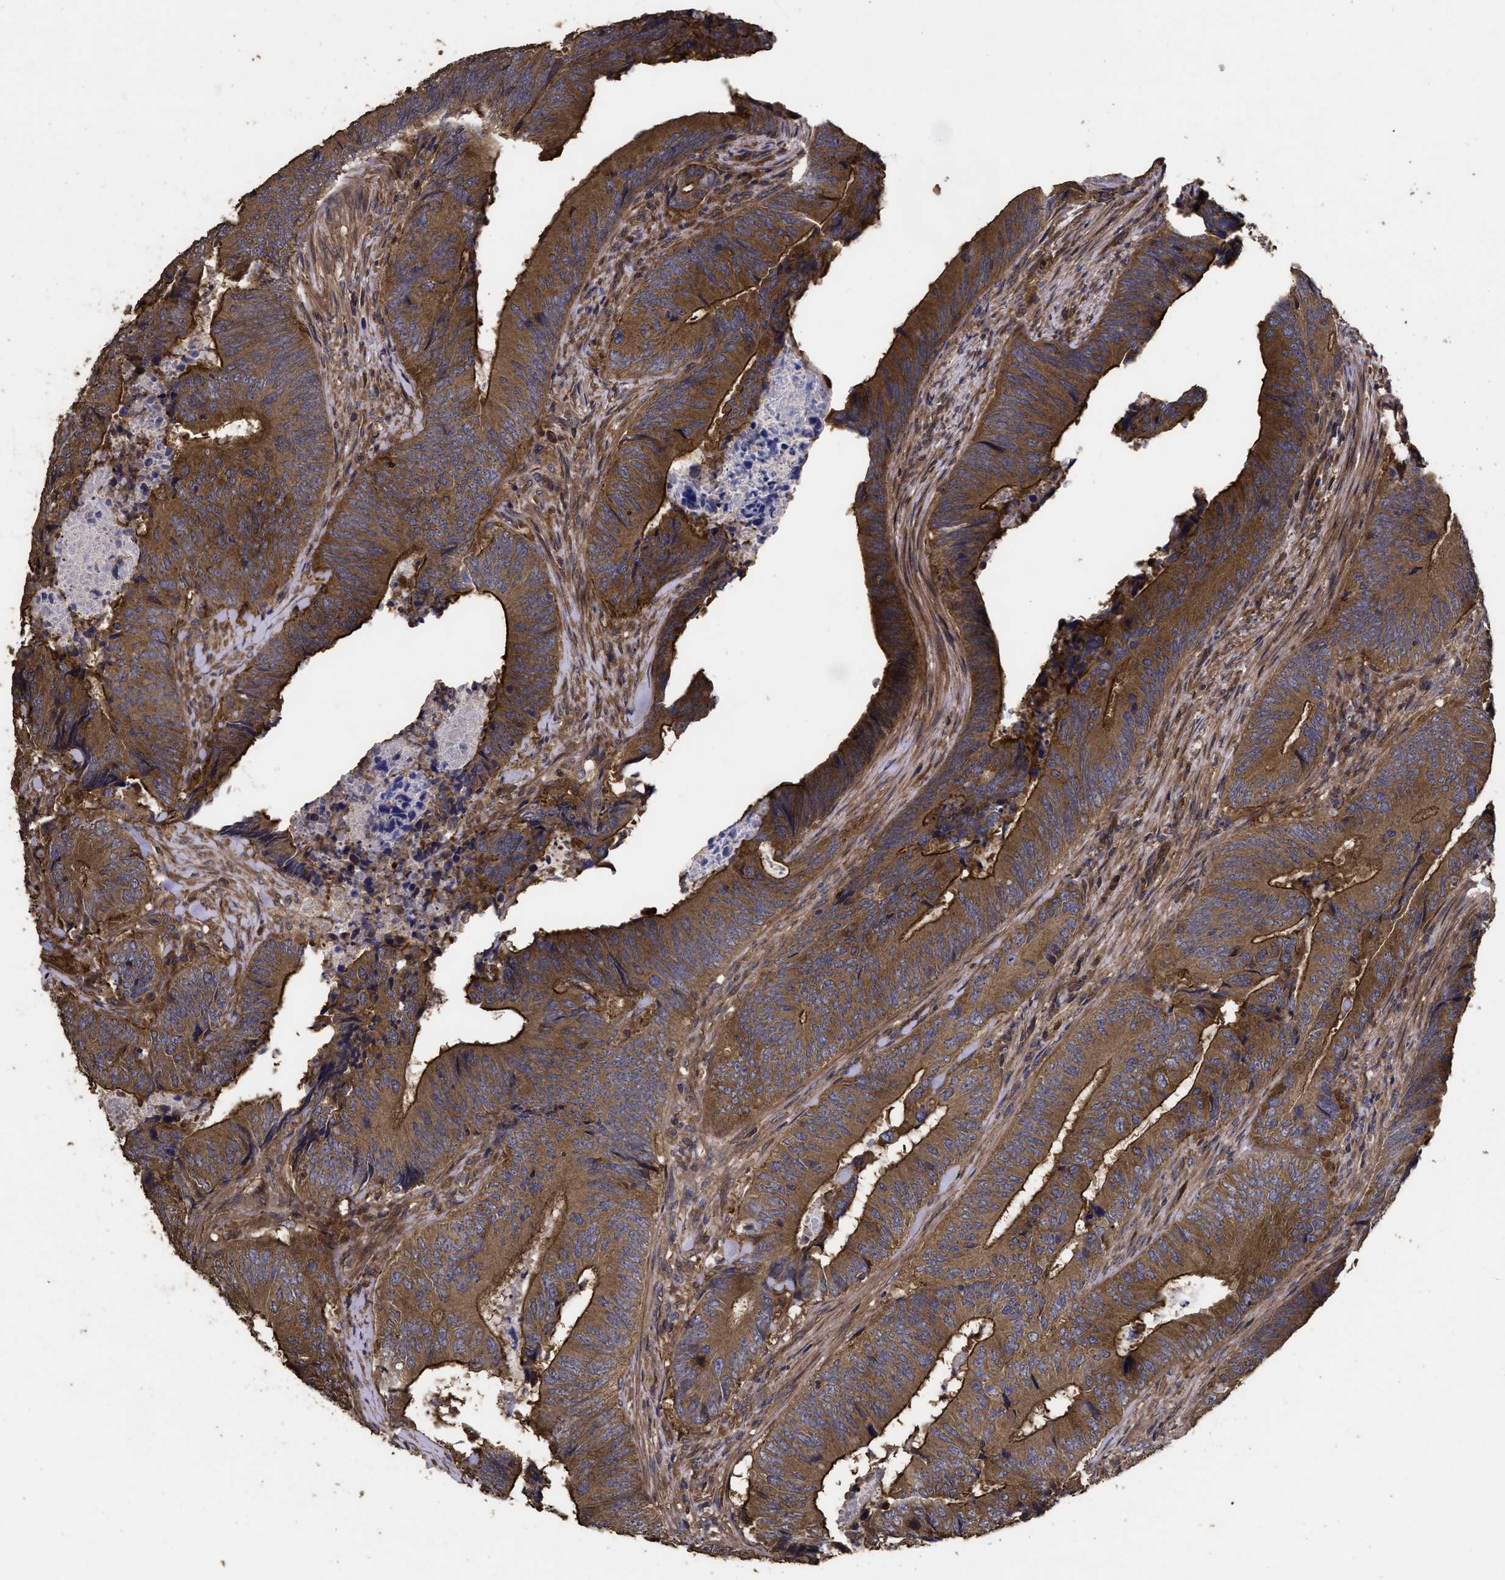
{"staining": {"intensity": "strong", "quantity": ">75%", "location": "cytoplasmic/membranous"}, "tissue": "colorectal cancer", "cell_type": "Tumor cells", "image_type": "cancer", "snomed": [{"axis": "morphology", "description": "Normal tissue, NOS"}, {"axis": "morphology", "description": "Adenocarcinoma, NOS"}, {"axis": "topography", "description": "Colon"}], "caption": "Colorectal adenocarcinoma stained with a brown dye reveals strong cytoplasmic/membranous positive staining in approximately >75% of tumor cells.", "gene": "MARS1", "patient": {"sex": "male", "age": 56}}